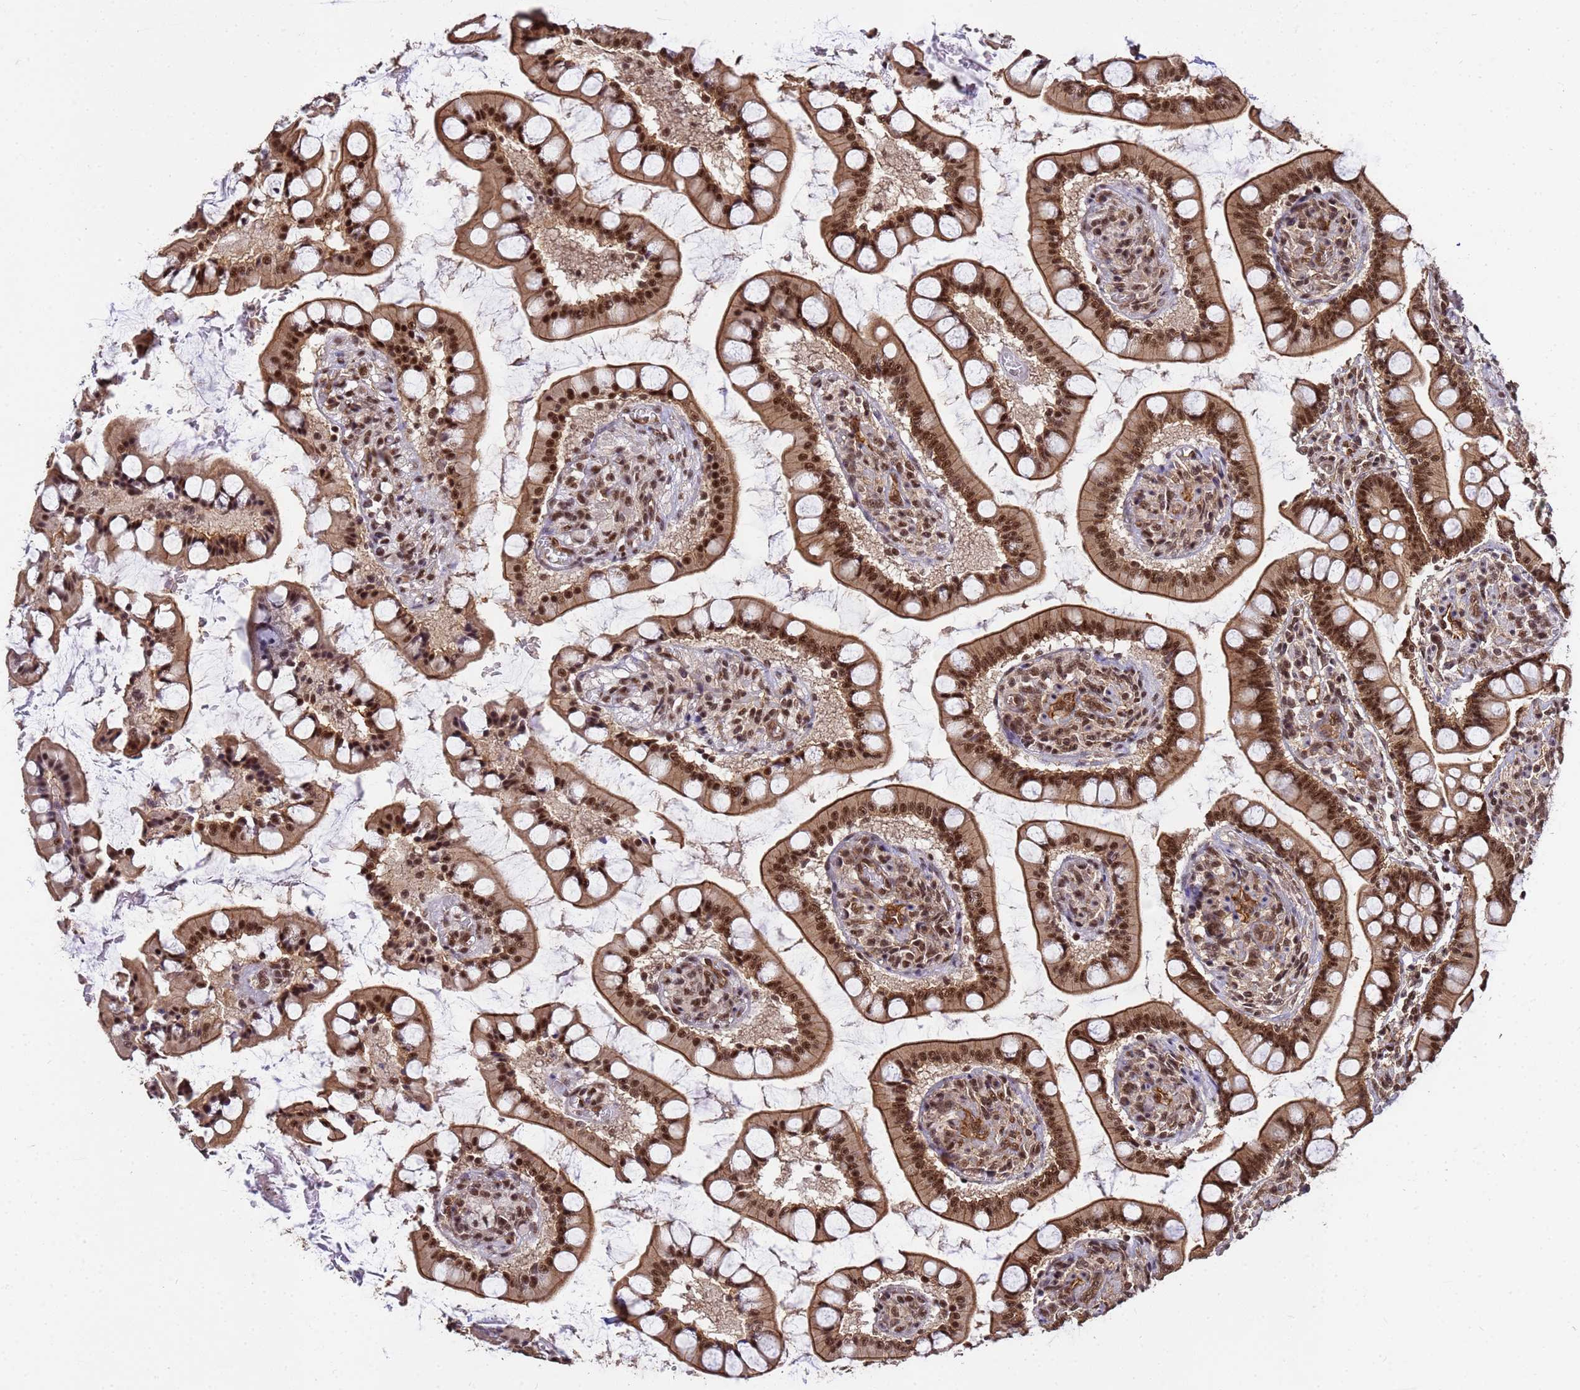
{"staining": {"intensity": "strong", "quantity": ">75%", "location": "cytoplasmic/membranous,nuclear"}, "tissue": "small intestine", "cell_type": "Glandular cells", "image_type": "normal", "snomed": [{"axis": "morphology", "description": "Normal tissue, NOS"}, {"axis": "topography", "description": "Small intestine"}], "caption": "Immunohistochemistry (IHC) staining of unremarkable small intestine, which displays high levels of strong cytoplasmic/membranous,nuclear staining in about >75% of glandular cells indicating strong cytoplasmic/membranous,nuclear protein expression. The staining was performed using DAB (3,3'-diaminobenzidine) (brown) for protein detection and nuclei were counterstained in hematoxylin (blue).", "gene": "SYF2", "patient": {"sex": "male", "age": 52}}